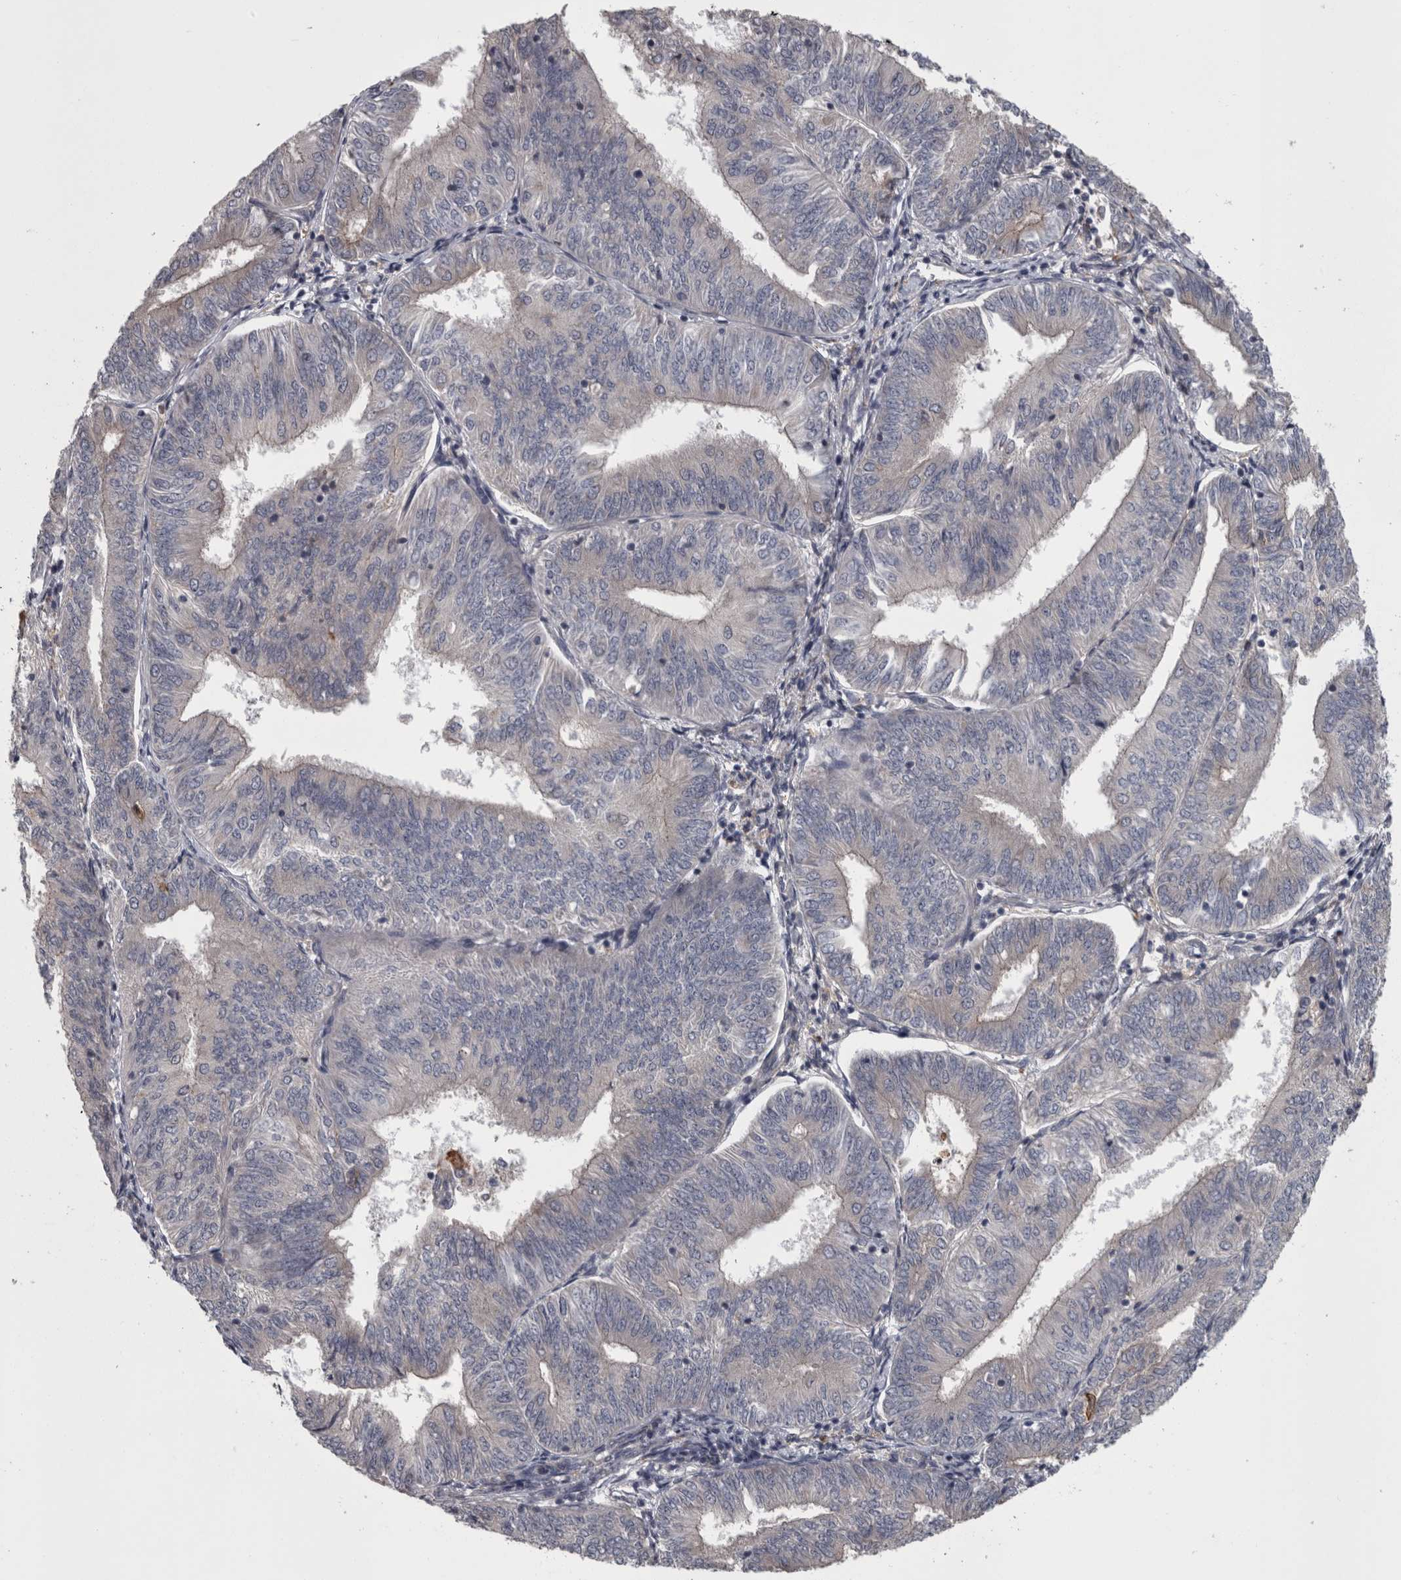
{"staining": {"intensity": "negative", "quantity": "none", "location": "none"}, "tissue": "endometrial cancer", "cell_type": "Tumor cells", "image_type": "cancer", "snomed": [{"axis": "morphology", "description": "Adenocarcinoma, NOS"}, {"axis": "topography", "description": "Endometrium"}], "caption": "An IHC photomicrograph of adenocarcinoma (endometrial) is shown. There is no staining in tumor cells of adenocarcinoma (endometrial). (Brightfield microscopy of DAB IHC at high magnification).", "gene": "PRKCI", "patient": {"sex": "female", "age": 58}}